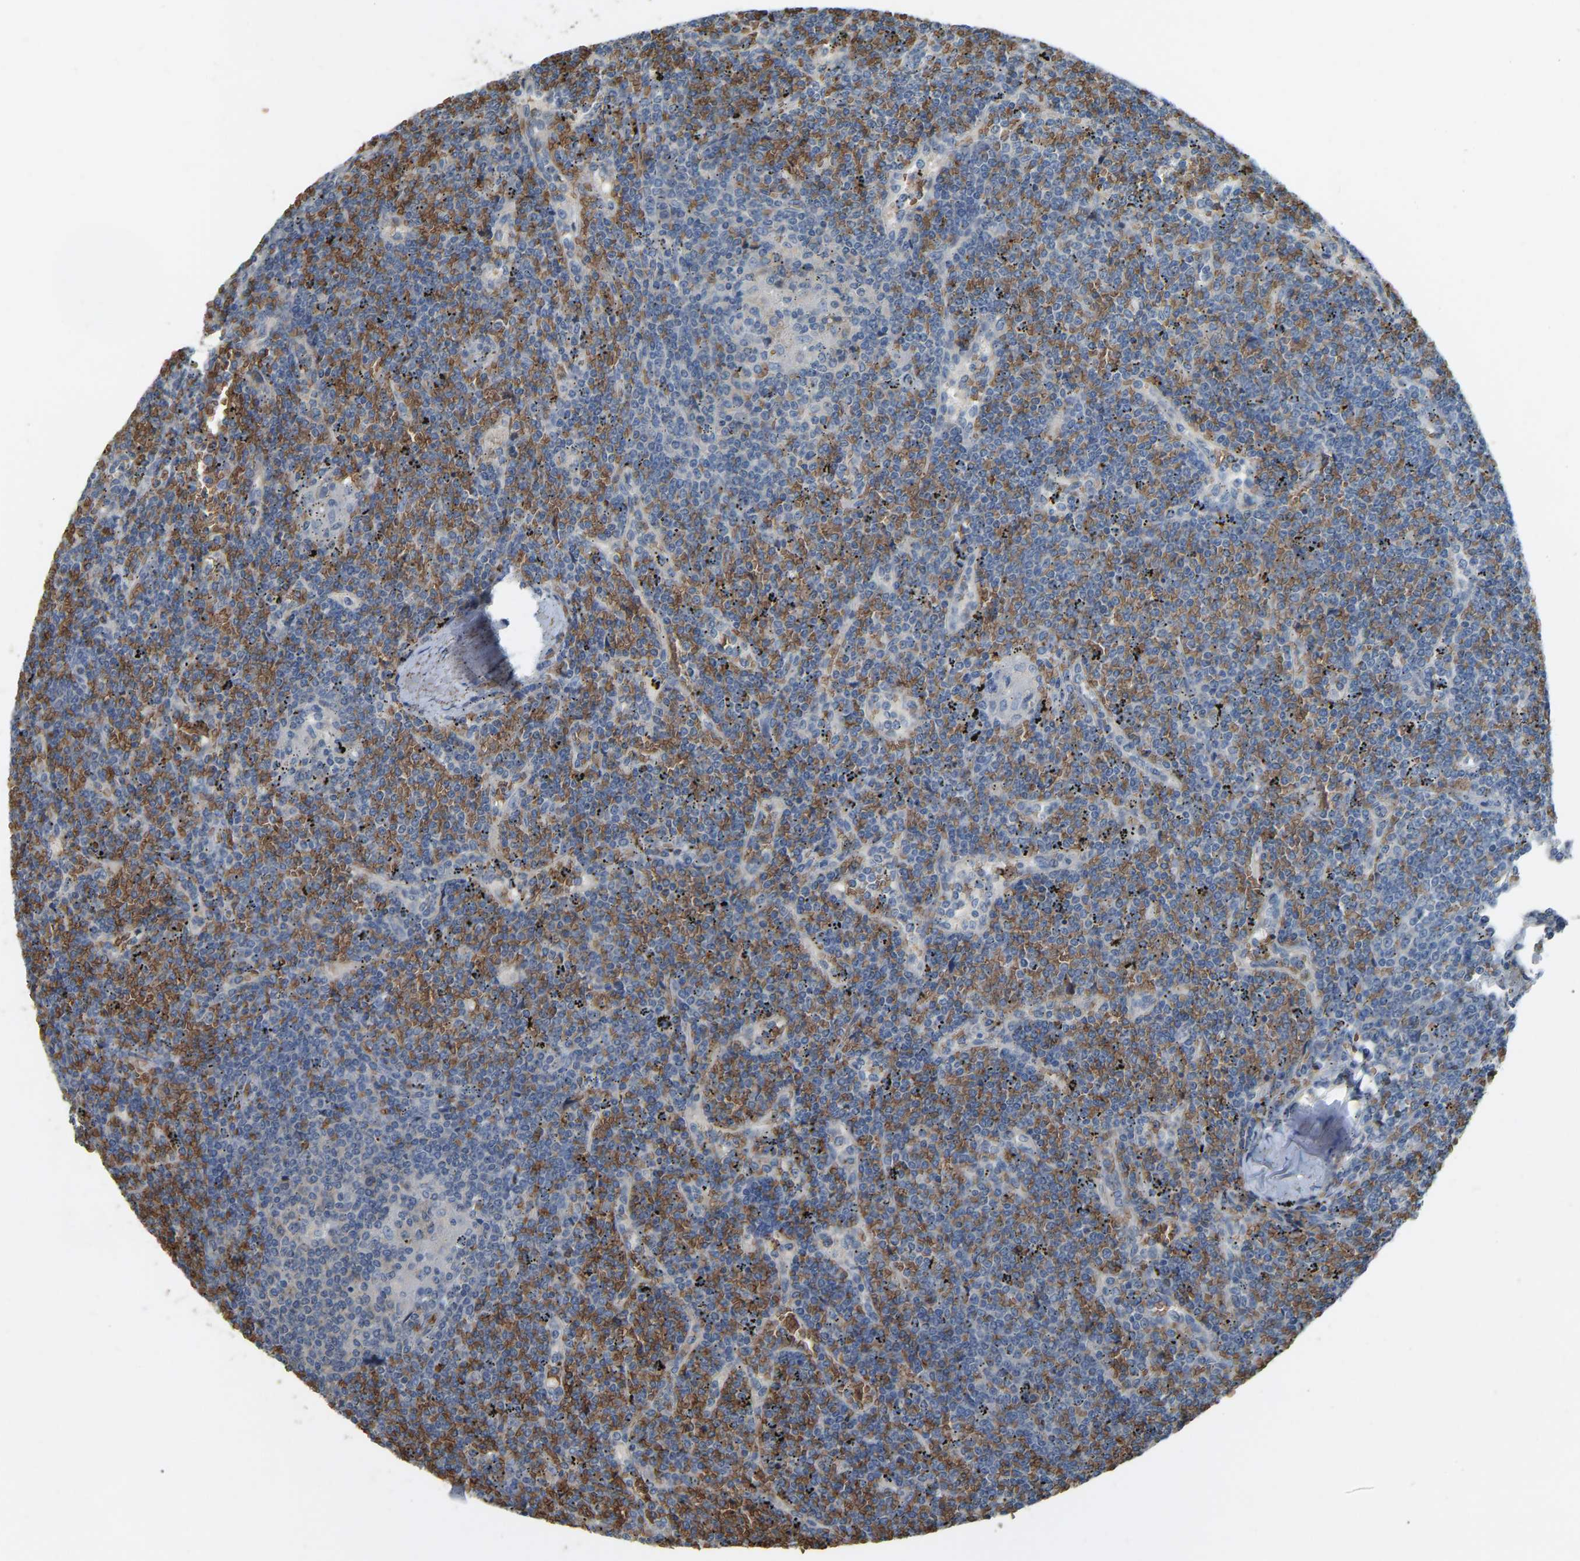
{"staining": {"intensity": "negative", "quantity": "none", "location": "none"}, "tissue": "lymphoma", "cell_type": "Tumor cells", "image_type": "cancer", "snomed": [{"axis": "morphology", "description": "Malignant lymphoma, non-Hodgkin's type, Low grade"}, {"axis": "topography", "description": "Spleen"}], "caption": "A high-resolution image shows immunohistochemistry staining of low-grade malignant lymphoma, non-Hodgkin's type, which reveals no significant expression in tumor cells.", "gene": "CFAP298", "patient": {"sex": "female", "age": 19}}